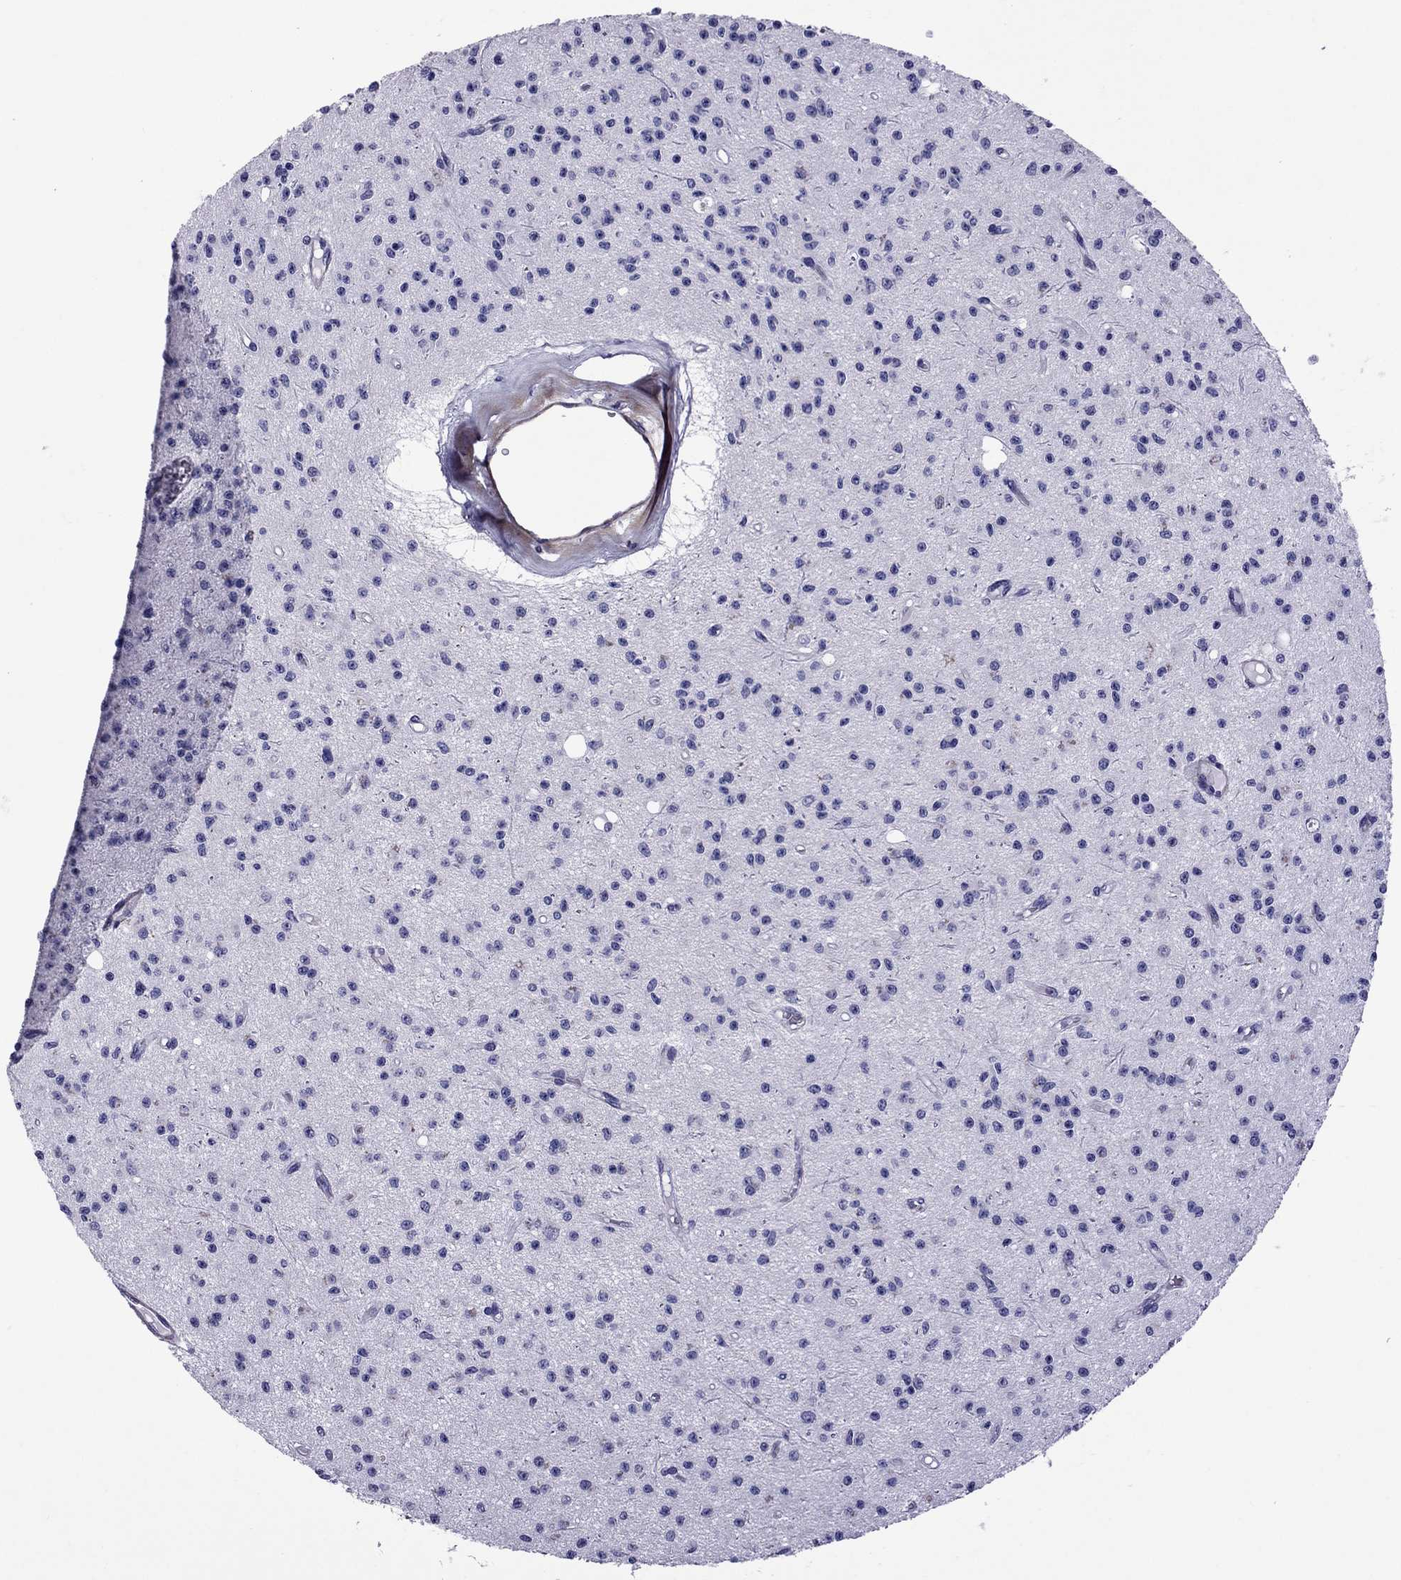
{"staining": {"intensity": "negative", "quantity": "none", "location": "none"}, "tissue": "glioma", "cell_type": "Tumor cells", "image_type": "cancer", "snomed": [{"axis": "morphology", "description": "Glioma, malignant, Low grade"}, {"axis": "topography", "description": "Brain"}], "caption": "This is an IHC image of human malignant low-grade glioma. There is no expression in tumor cells.", "gene": "CHRNA5", "patient": {"sex": "female", "age": 45}}